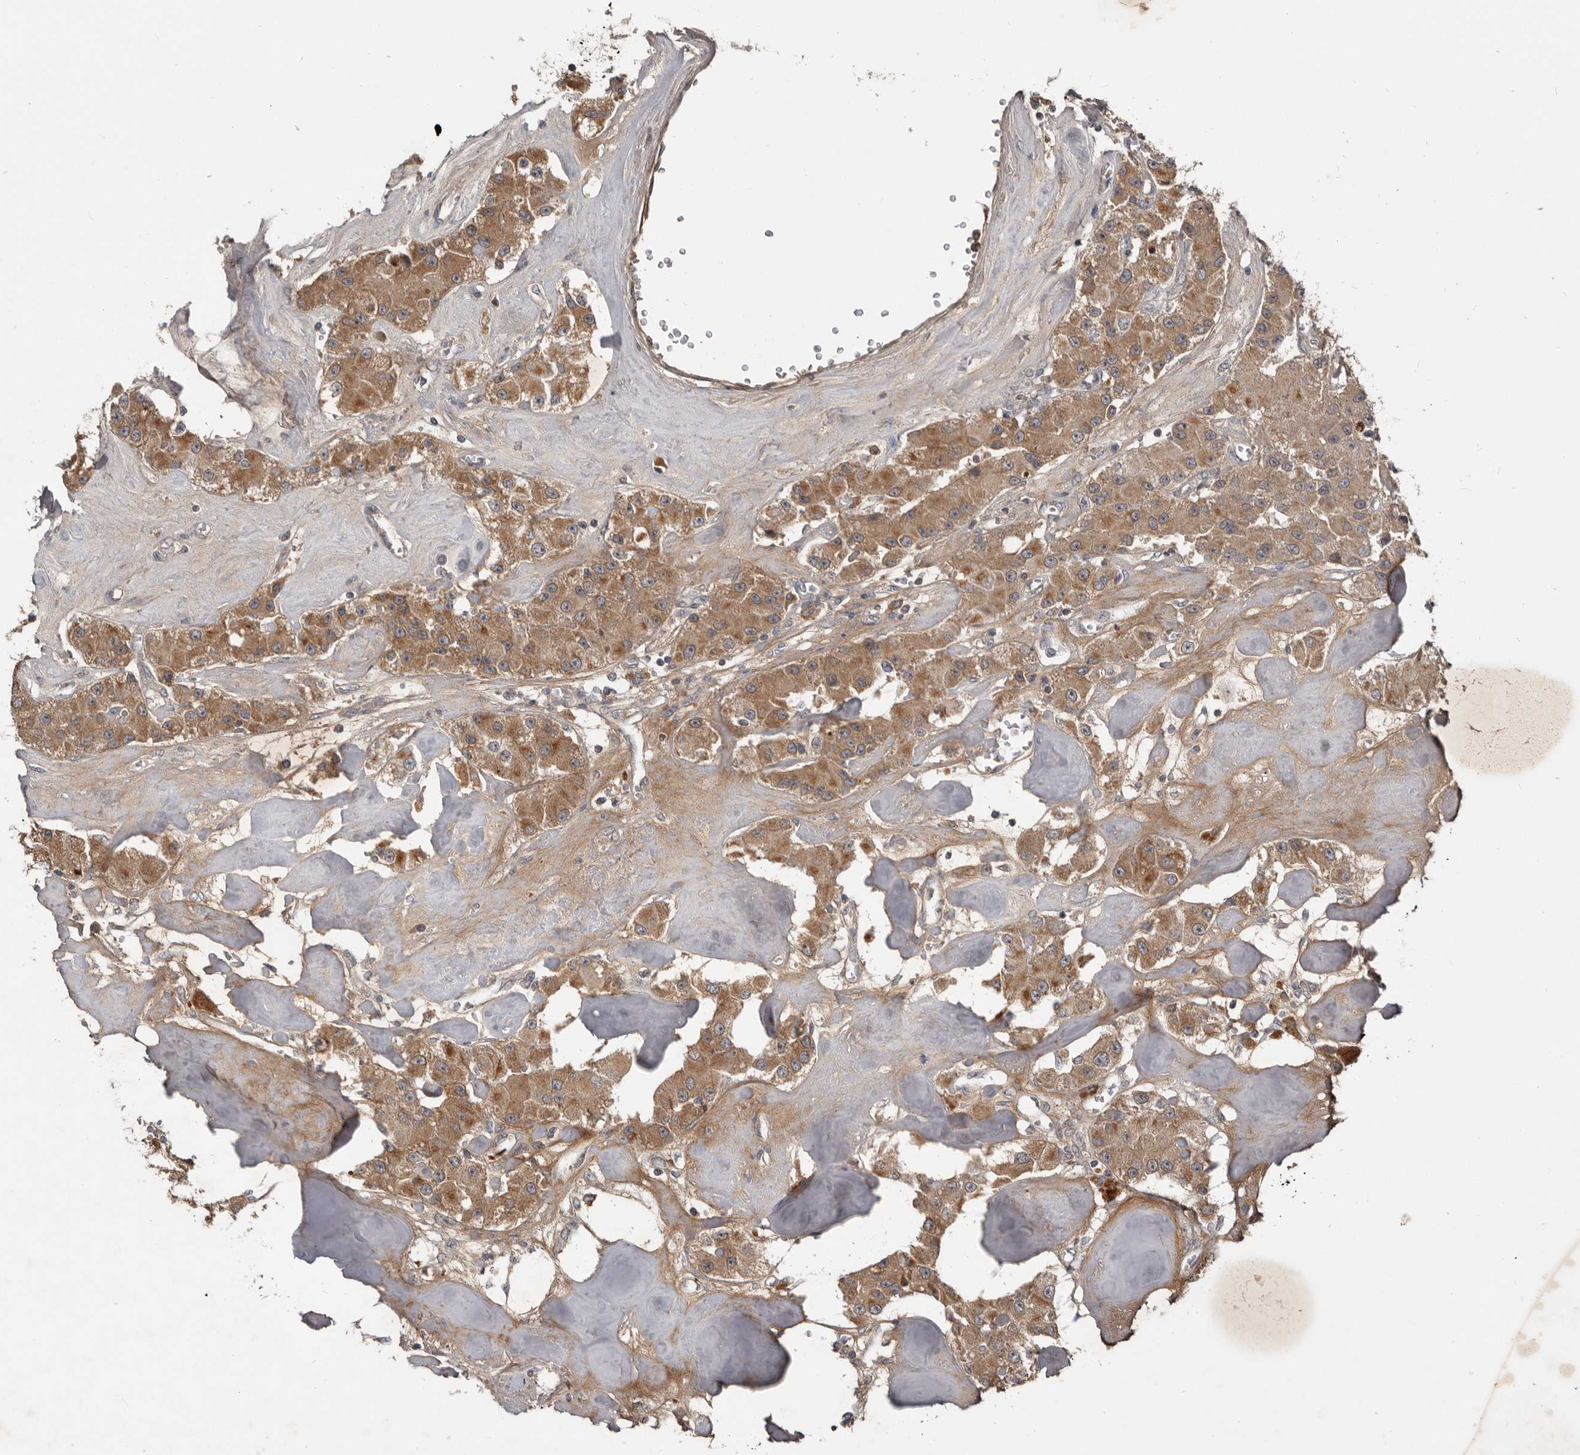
{"staining": {"intensity": "moderate", "quantity": ">75%", "location": "cytoplasmic/membranous"}, "tissue": "carcinoid", "cell_type": "Tumor cells", "image_type": "cancer", "snomed": [{"axis": "morphology", "description": "Carcinoid, malignant, NOS"}, {"axis": "topography", "description": "Pancreas"}], "caption": "Immunohistochemical staining of human malignant carcinoid exhibits moderate cytoplasmic/membranous protein positivity in approximately >75% of tumor cells.", "gene": "NMUR1", "patient": {"sex": "male", "age": 41}}